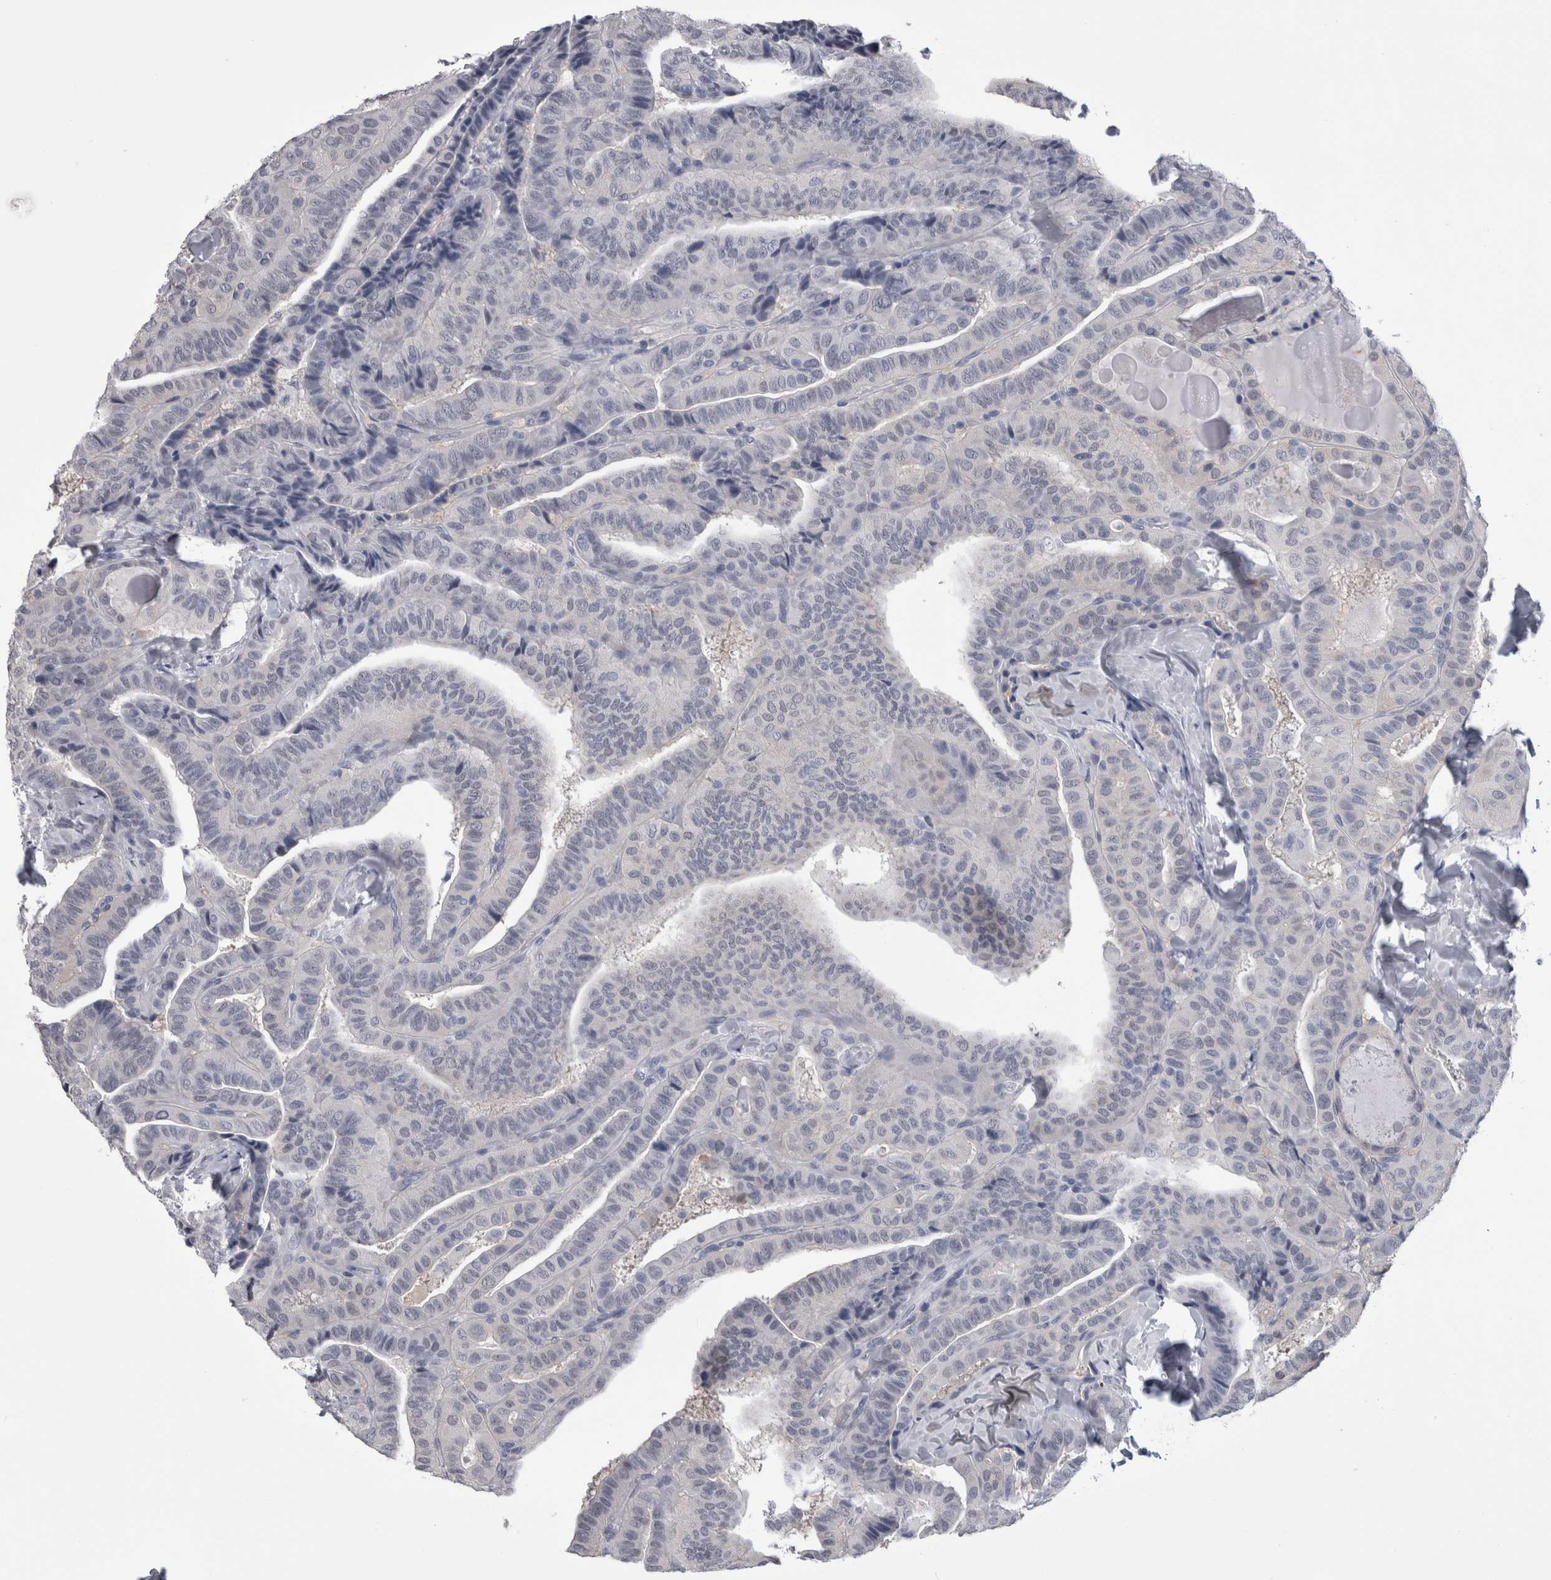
{"staining": {"intensity": "negative", "quantity": "none", "location": "none"}, "tissue": "thyroid cancer", "cell_type": "Tumor cells", "image_type": "cancer", "snomed": [{"axis": "morphology", "description": "Papillary adenocarcinoma, NOS"}, {"axis": "topography", "description": "Thyroid gland"}], "caption": "Tumor cells show no significant protein staining in thyroid cancer (papillary adenocarcinoma).", "gene": "AFMID", "patient": {"sex": "male", "age": 77}}